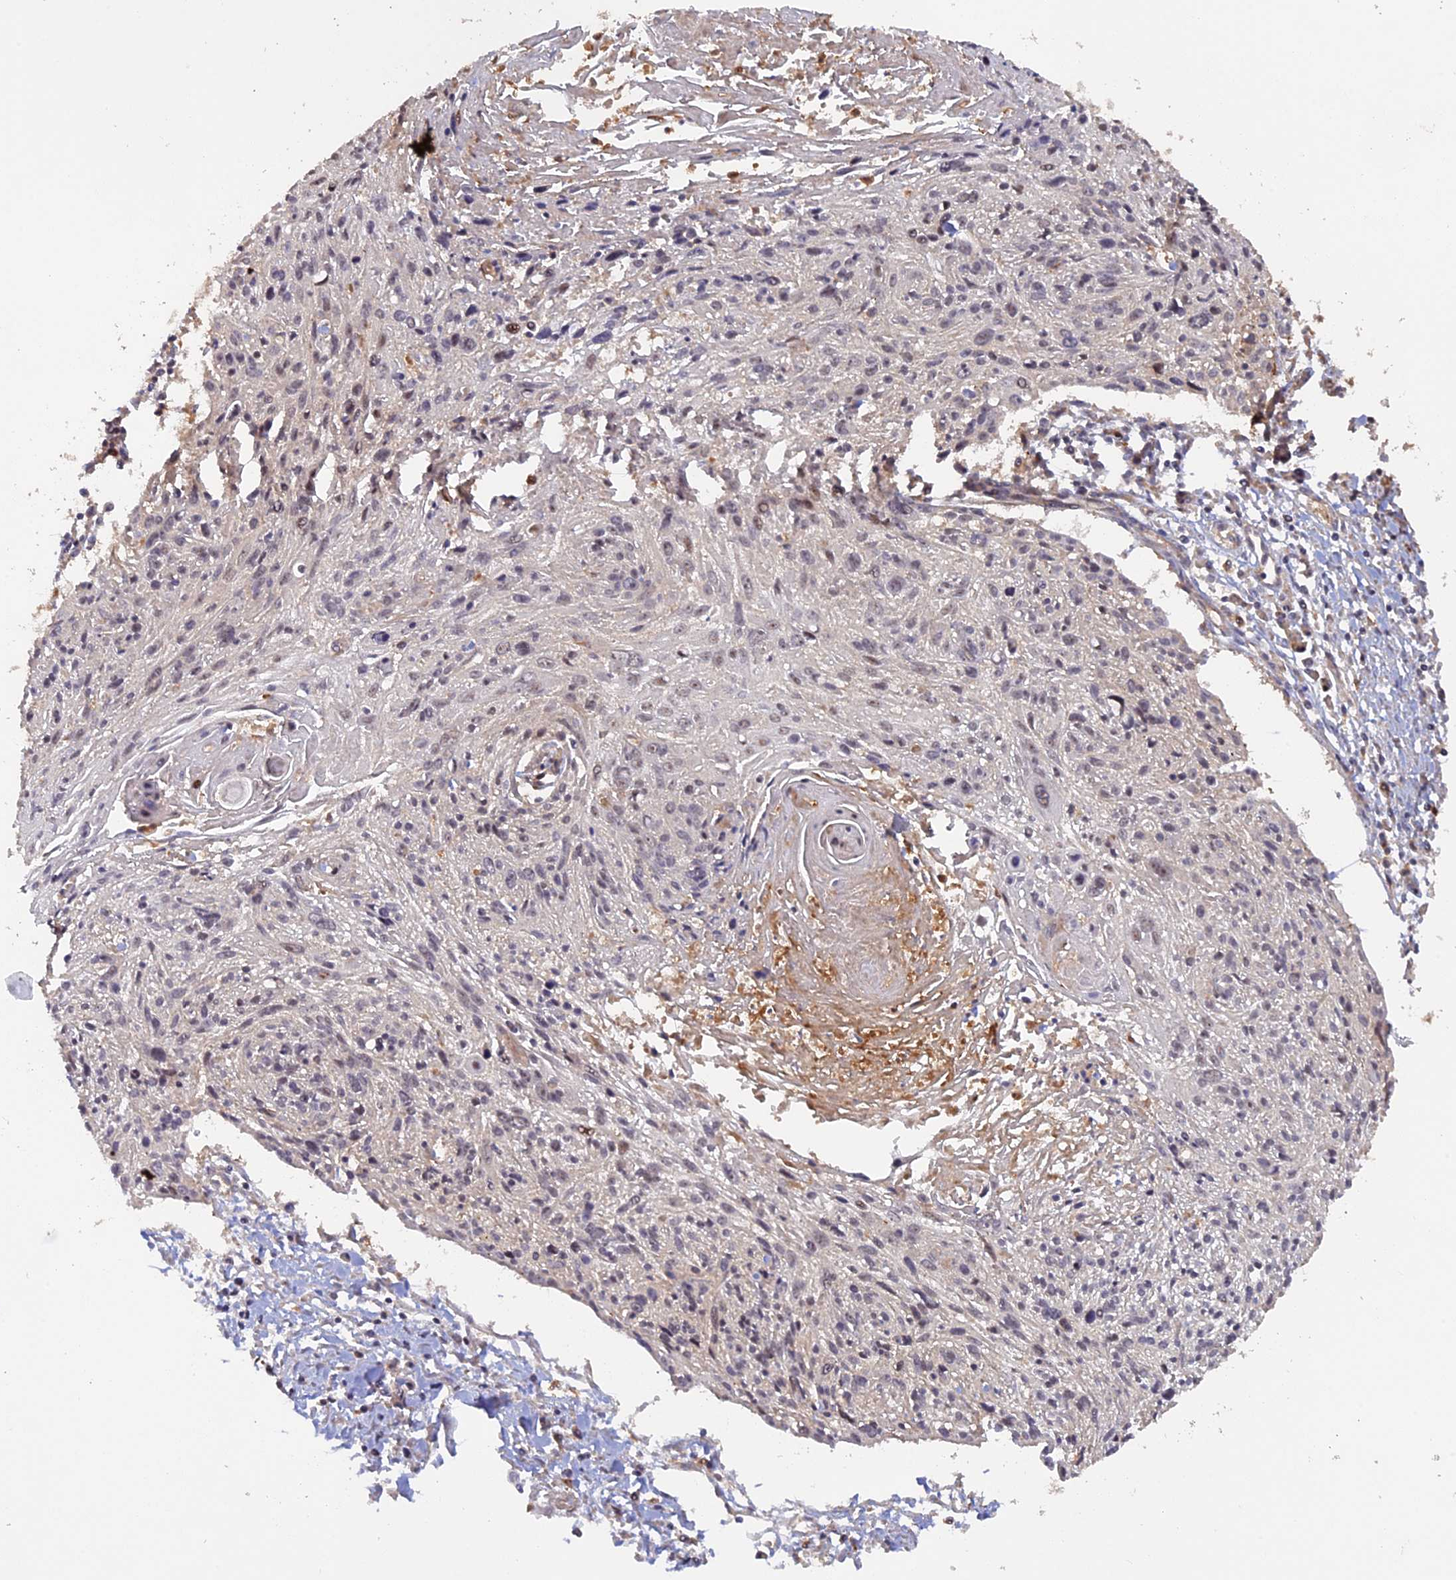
{"staining": {"intensity": "negative", "quantity": "none", "location": "none"}, "tissue": "cervical cancer", "cell_type": "Tumor cells", "image_type": "cancer", "snomed": [{"axis": "morphology", "description": "Squamous cell carcinoma, NOS"}, {"axis": "topography", "description": "Cervix"}], "caption": "Immunohistochemistry image of cervical squamous cell carcinoma stained for a protein (brown), which shows no positivity in tumor cells.", "gene": "FERMT1", "patient": {"sex": "female", "age": 51}}